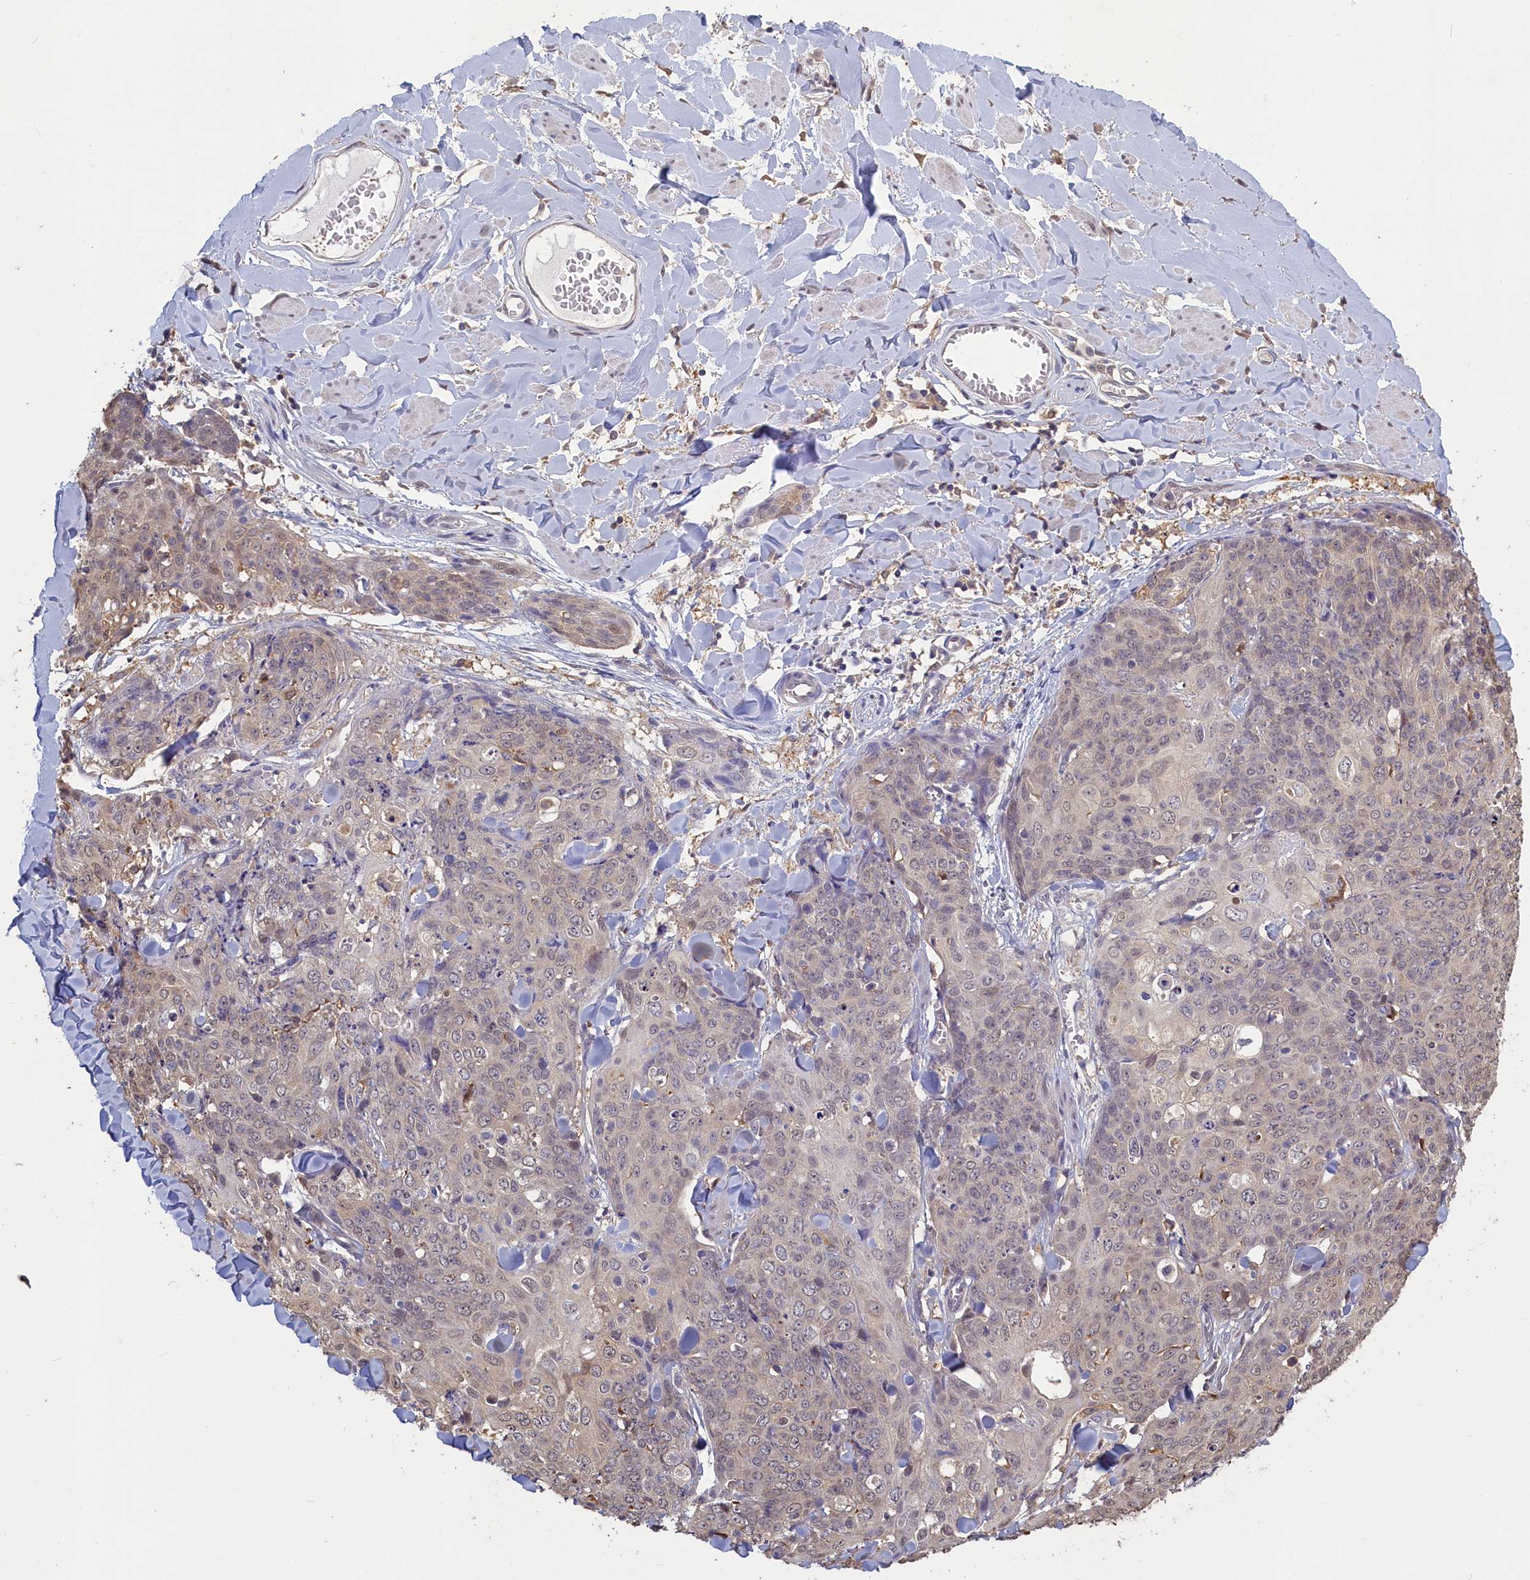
{"staining": {"intensity": "weak", "quantity": "<25%", "location": "nuclear"}, "tissue": "skin cancer", "cell_type": "Tumor cells", "image_type": "cancer", "snomed": [{"axis": "morphology", "description": "Squamous cell carcinoma, NOS"}, {"axis": "topography", "description": "Skin"}, {"axis": "topography", "description": "Vulva"}], "caption": "DAB immunohistochemical staining of human squamous cell carcinoma (skin) displays no significant expression in tumor cells.", "gene": "UCHL3", "patient": {"sex": "female", "age": 85}}